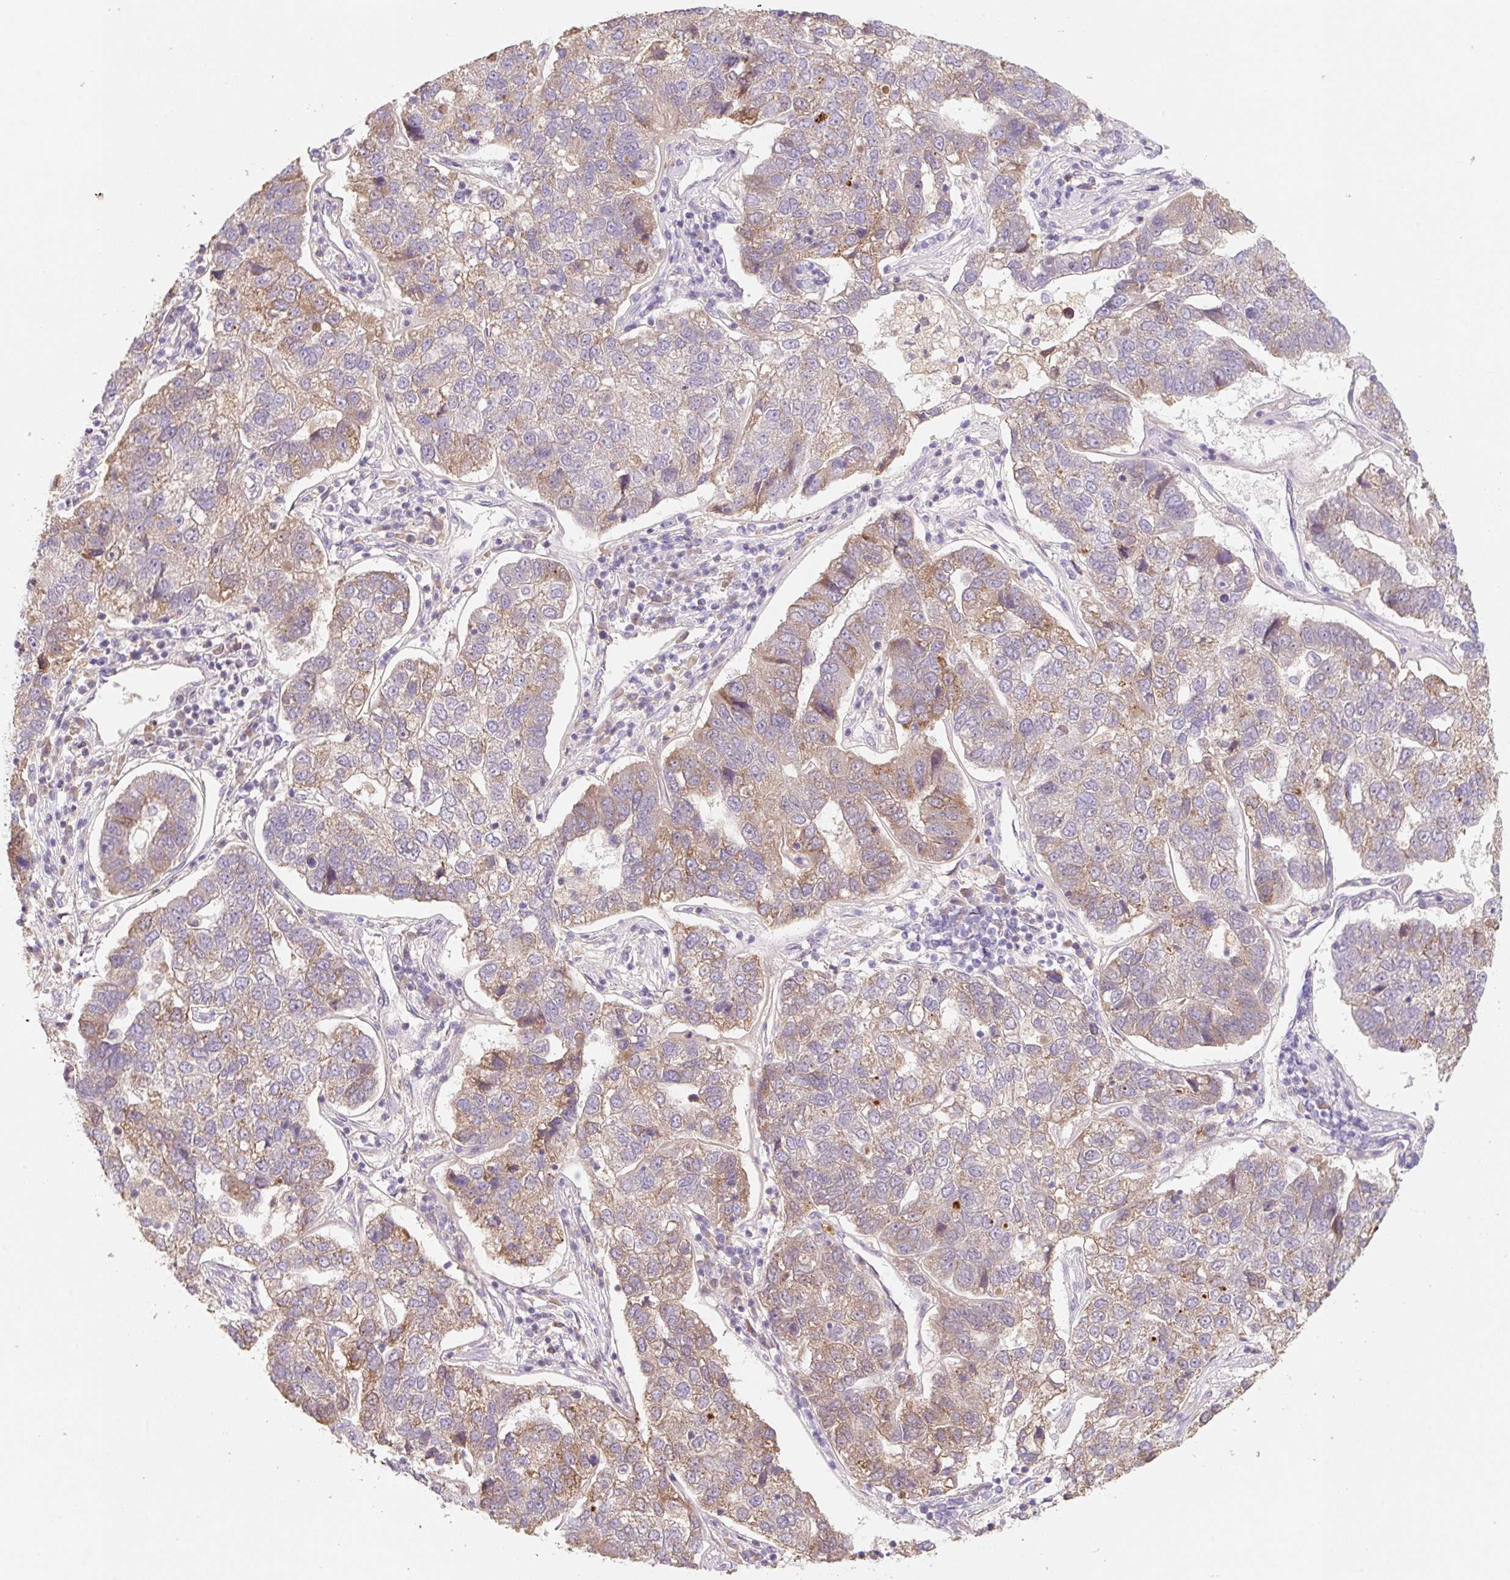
{"staining": {"intensity": "moderate", "quantity": "25%-75%", "location": "cytoplasmic/membranous"}, "tissue": "pancreatic cancer", "cell_type": "Tumor cells", "image_type": "cancer", "snomed": [{"axis": "morphology", "description": "Adenocarcinoma, NOS"}, {"axis": "topography", "description": "Pancreas"}], "caption": "Protein expression analysis of human adenocarcinoma (pancreatic) reveals moderate cytoplasmic/membranous staining in approximately 25%-75% of tumor cells. (Brightfield microscopy of DAB IHC at high magnification).", "gene": "MIA2", "patient": {"sex": "female", "age": 61}}